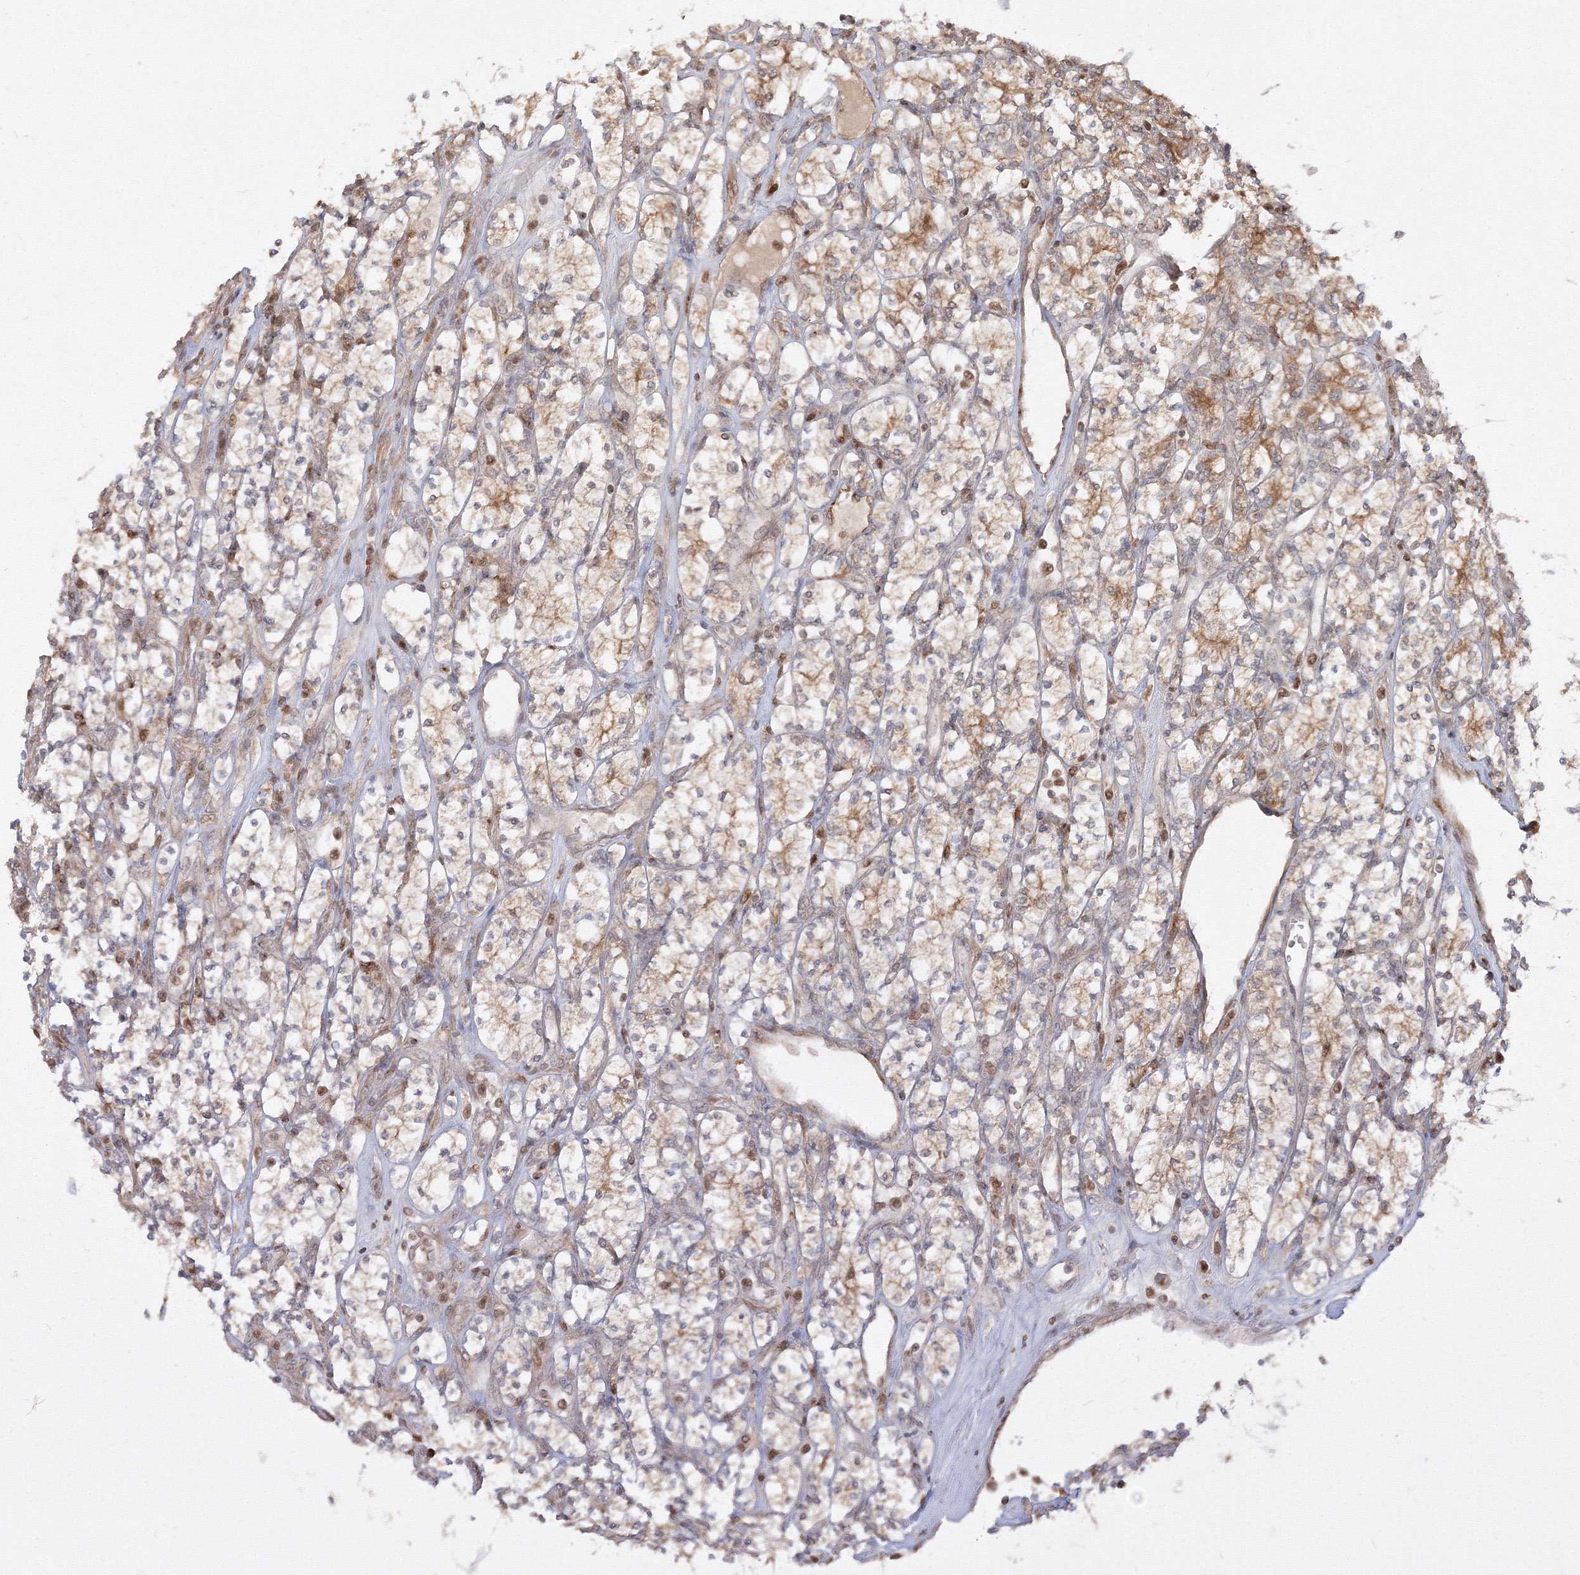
{"staining": {"intensity": "moderate", "quantity": "<25%", "location": "cytoplasmic/membranous"}, "tissue": "renal cancer", "cell_type": "Tumor cells", "image_type": "cancer", "snomed": [{"axis": "morphology", "description": "Adenocarcinoma, NOS"}, {"axis": "topography", "description": "Kidney"}], "caption": "Human renal adenocarcinoma stained for a protein (brown) reveals moderate cytoplasmic/membranous positive positivity in approximately <25% of tumor cells.", "gene": "TMEM50B", "patient": {"sex": "male", "age": 77}}